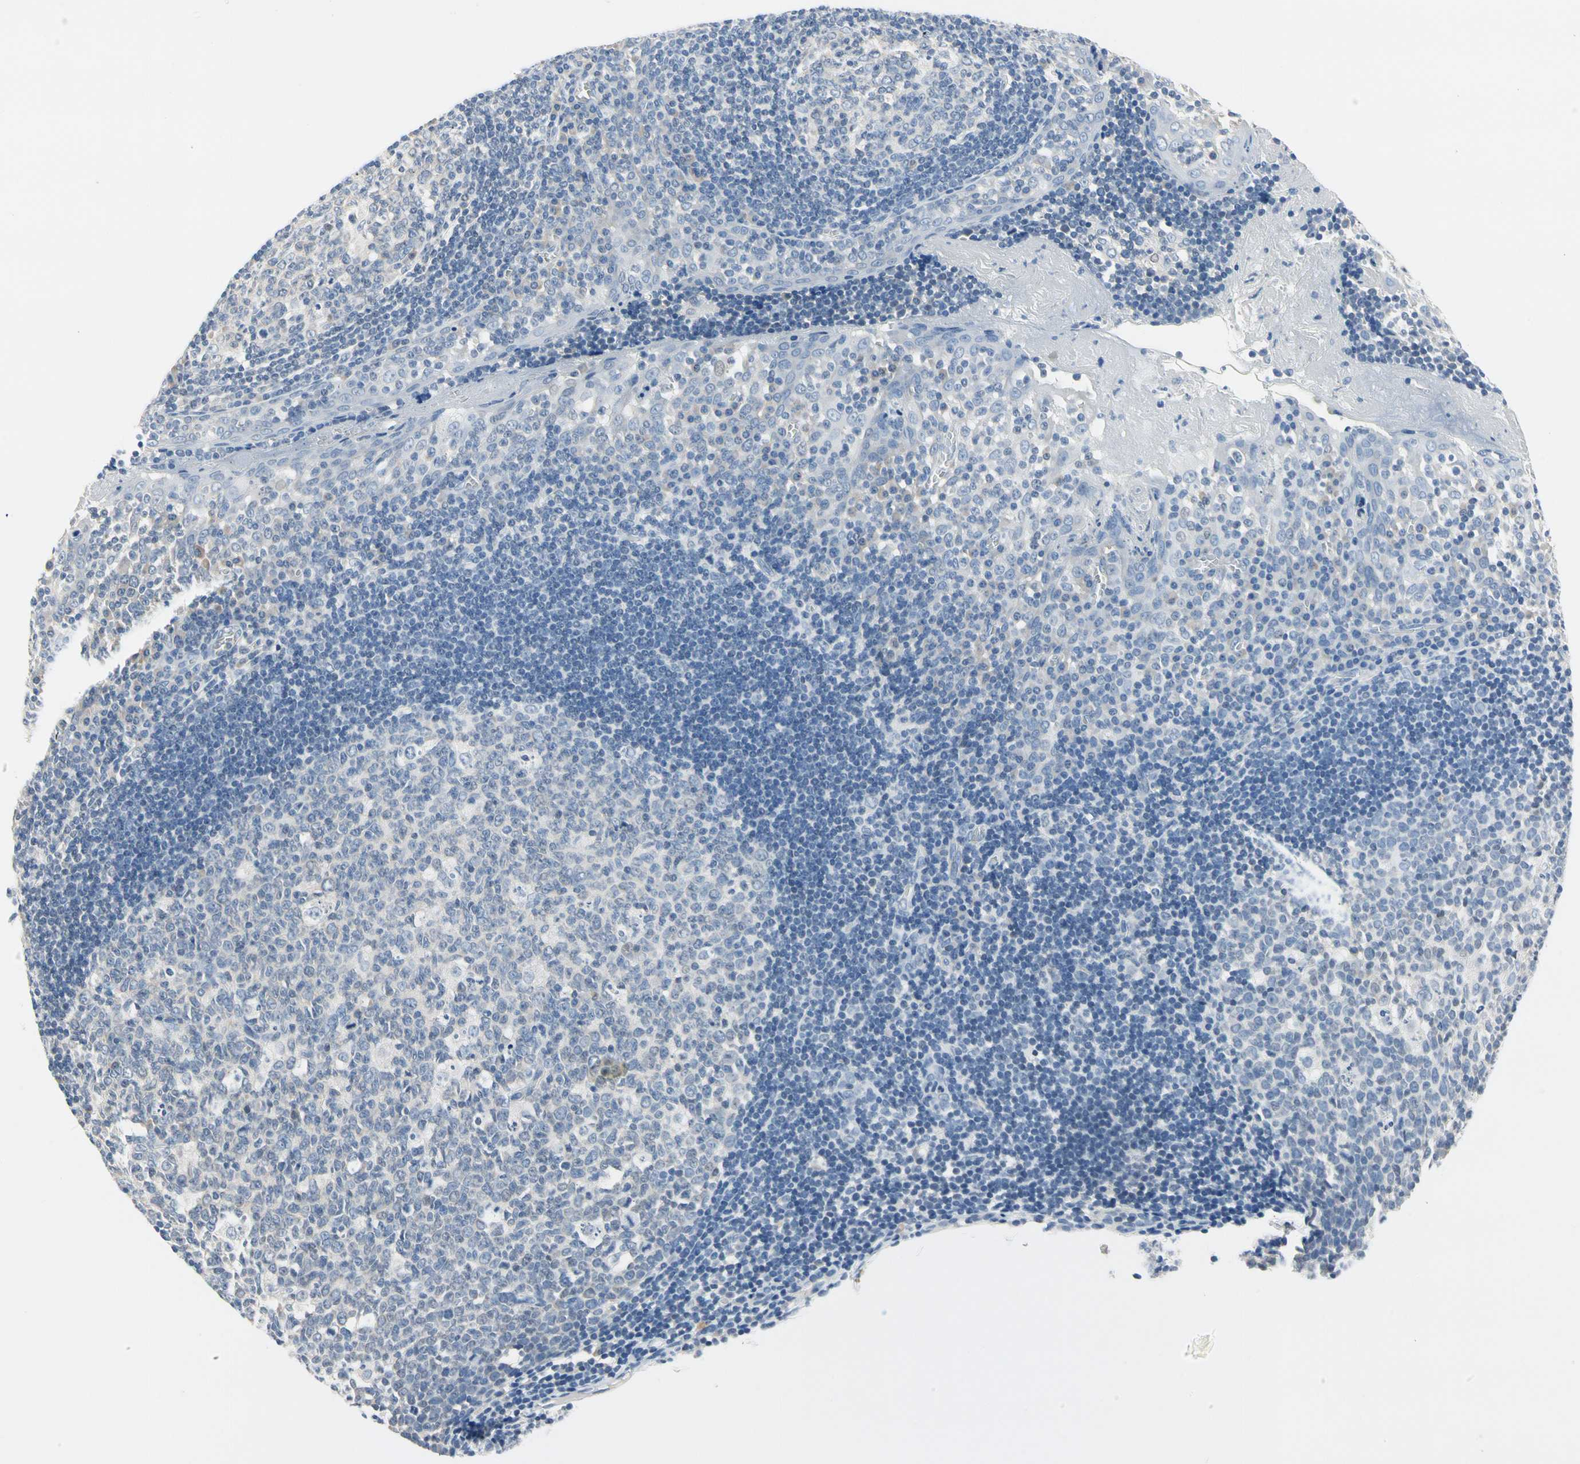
{"staining": {"intensity": "negative", "quantity": "none", "location": "none"}, "tissue": "tonsil", "cell_type": "Germinal center cells", "image_type": "normal", "snomed": [{"axis": "morphology", "description": "Normal tissue, NOS"}, {"axis": "topography", "description": "Tonsil"}], "caption": "IHC image of unremarkable tonsil: human tonsil stained with DAB reveals no significant protein staining in germinal center cells.", "gene": "MARK1", "patient": {"sex": "female", "age": 41}}